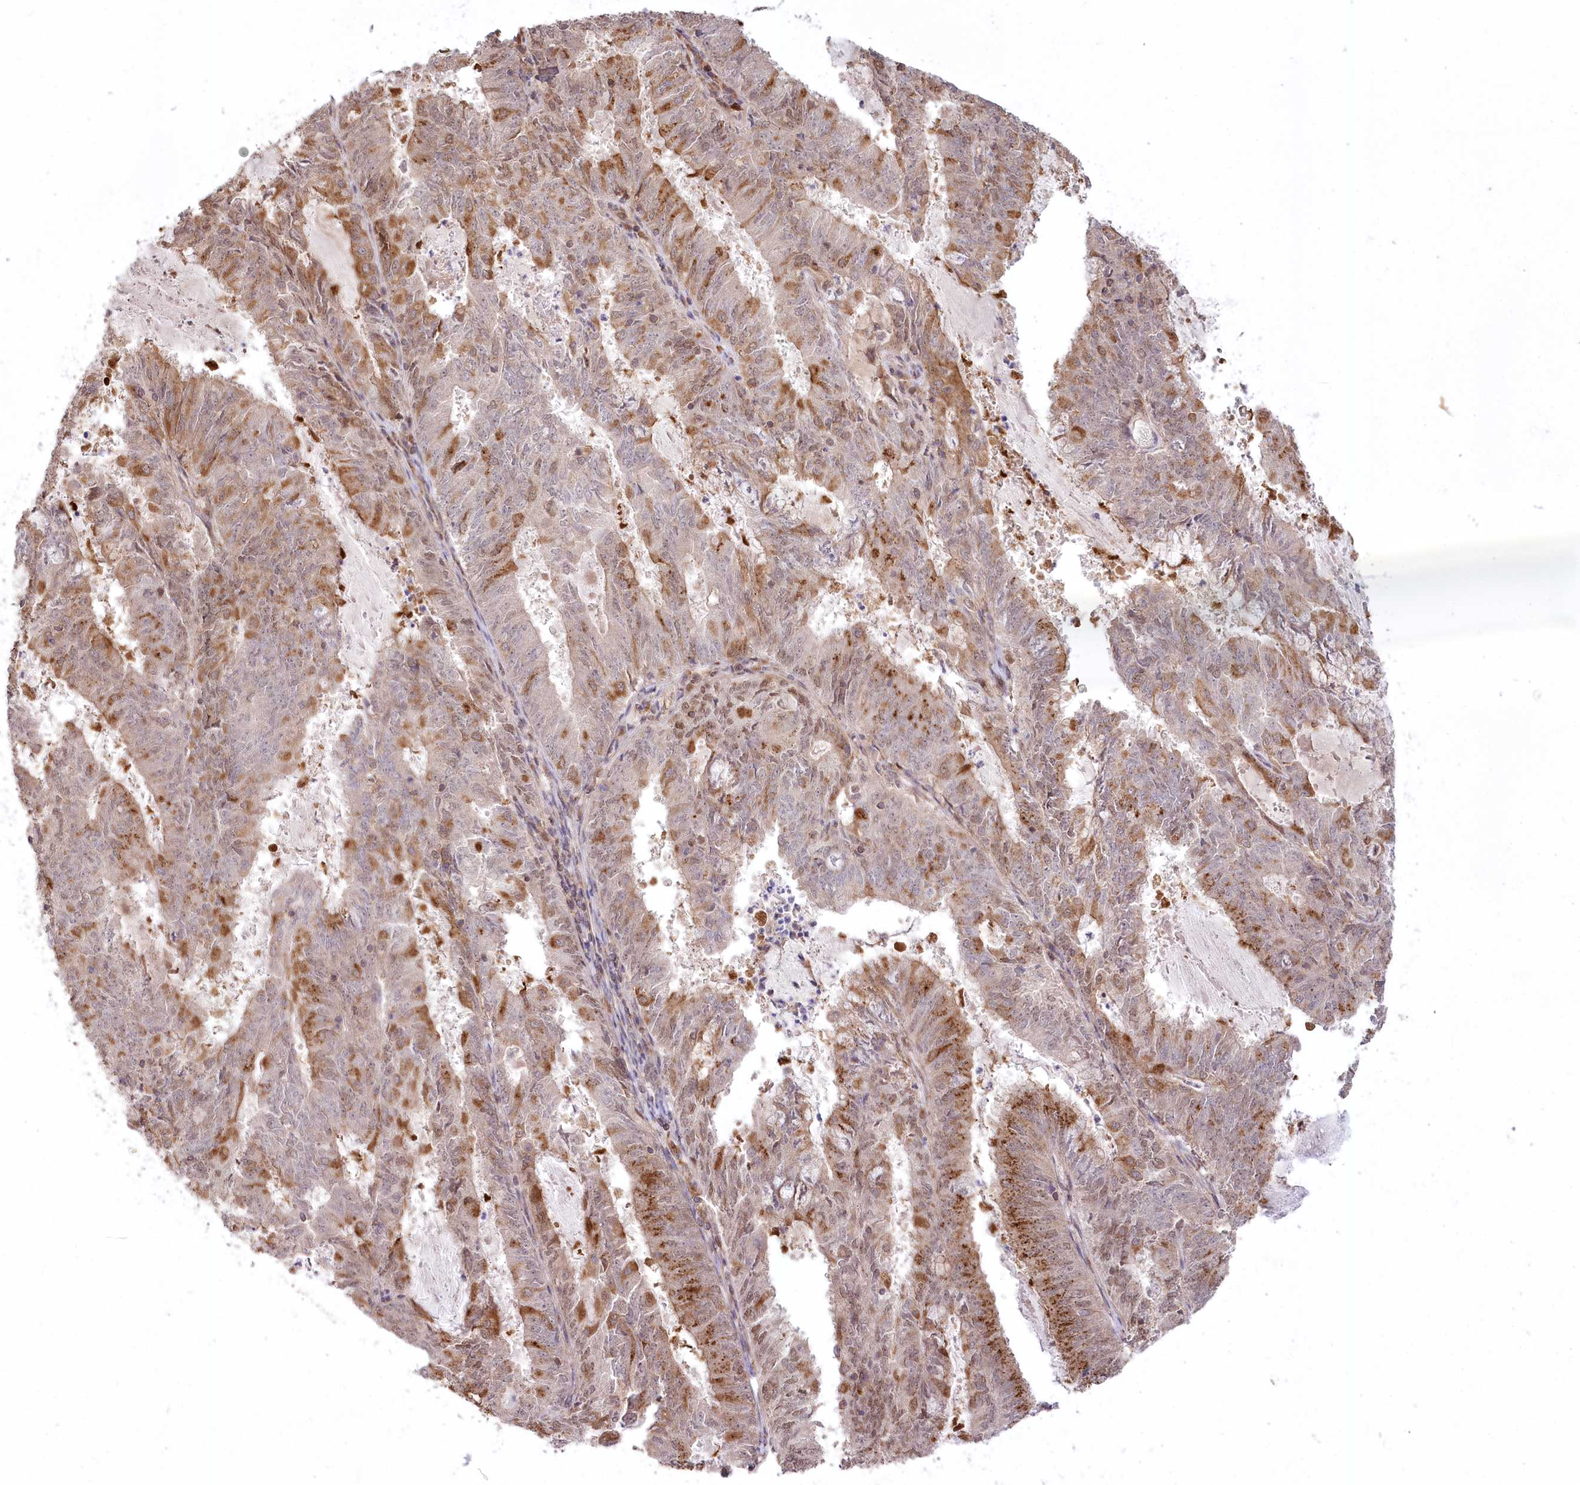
{"staining": {"intensity": "moderate", "quantity": "25%-75%", "location": "cytoplasmic/membranous,nuclear"}, "tissue": "endometrial cancer", "cell_type": "Tumor cells", "image_type": "cancer", "snomed": [{"axis": "morphology", "description": "Adenocarcinoma, NOS"}, {"axis": "topography", "description": "Endometrium"}], "caption": "The image exhibits a brown stain indicating the presence of a protein in the cytoplasmic/membranous and nuclear of tumor cells in adenocarcinoma (endometrial). Ihc stains the protein of interest in brown and the nuclei are stained blue.", "gene": "CCDC91", "patient": {"sex": "female", "age": 57}}